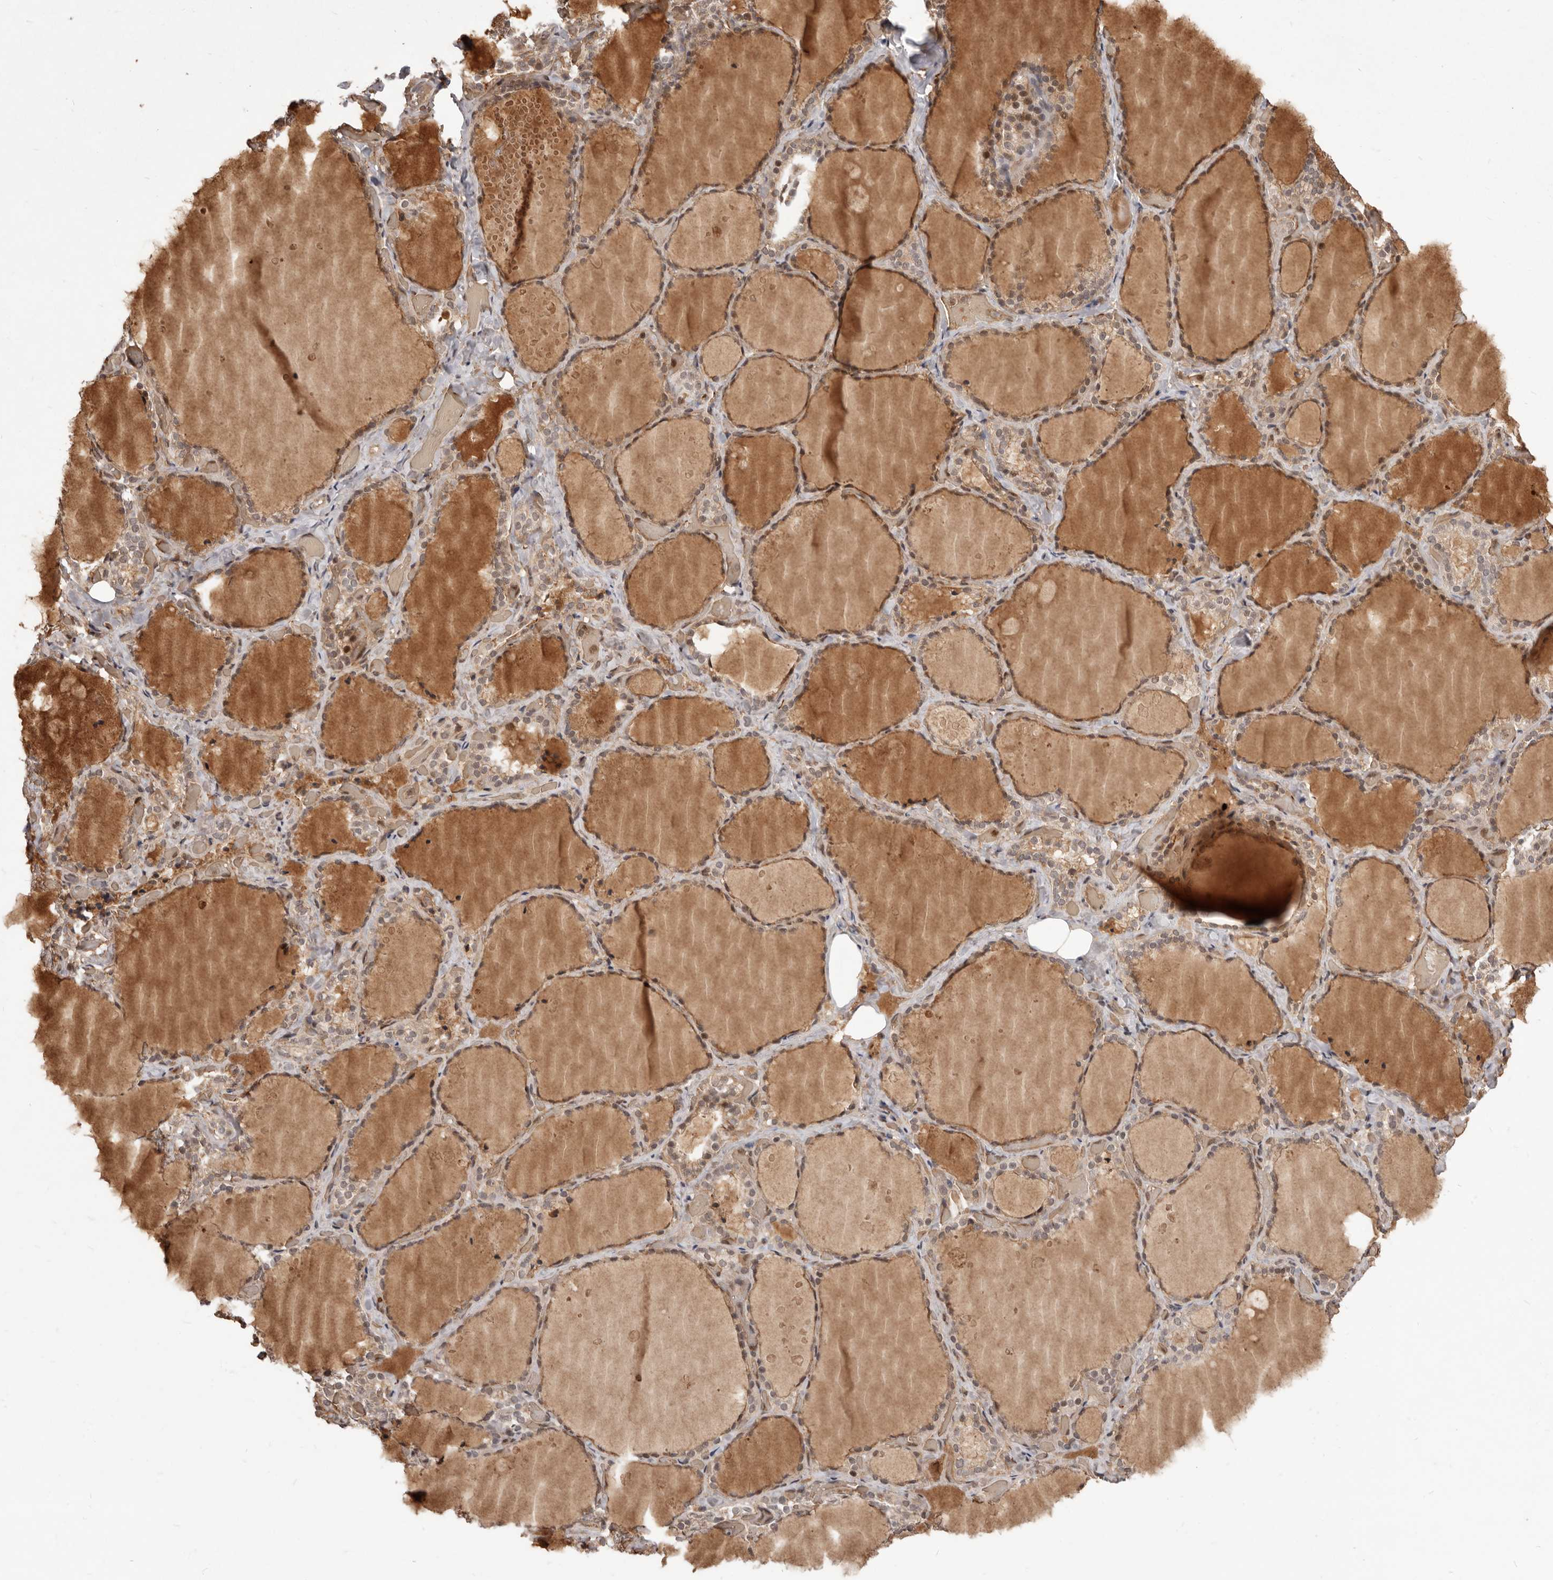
{"staining": {"intensity": "moderate", "quantity": ">75%", "location": "cytoplasmic/membranous,nuclear"}, "tissue": "thyroid gland", "cell_type": "Glandular cells", "image_type": "normal", "snomed": [{"axis": "morphology", "description": "Normal tissue, NOS"}, {"axis": "topography", "description": "Thyroid gland"}], "caption": "DAB immunohistochemical staining of normal thyroid gland demonstrates moderate cytoplasmic/membranous,nuclear protein expression in approximately >75% of glandular cells.", "gene": "NCOA3", "patient": {"sex": "female", "age": 44}}